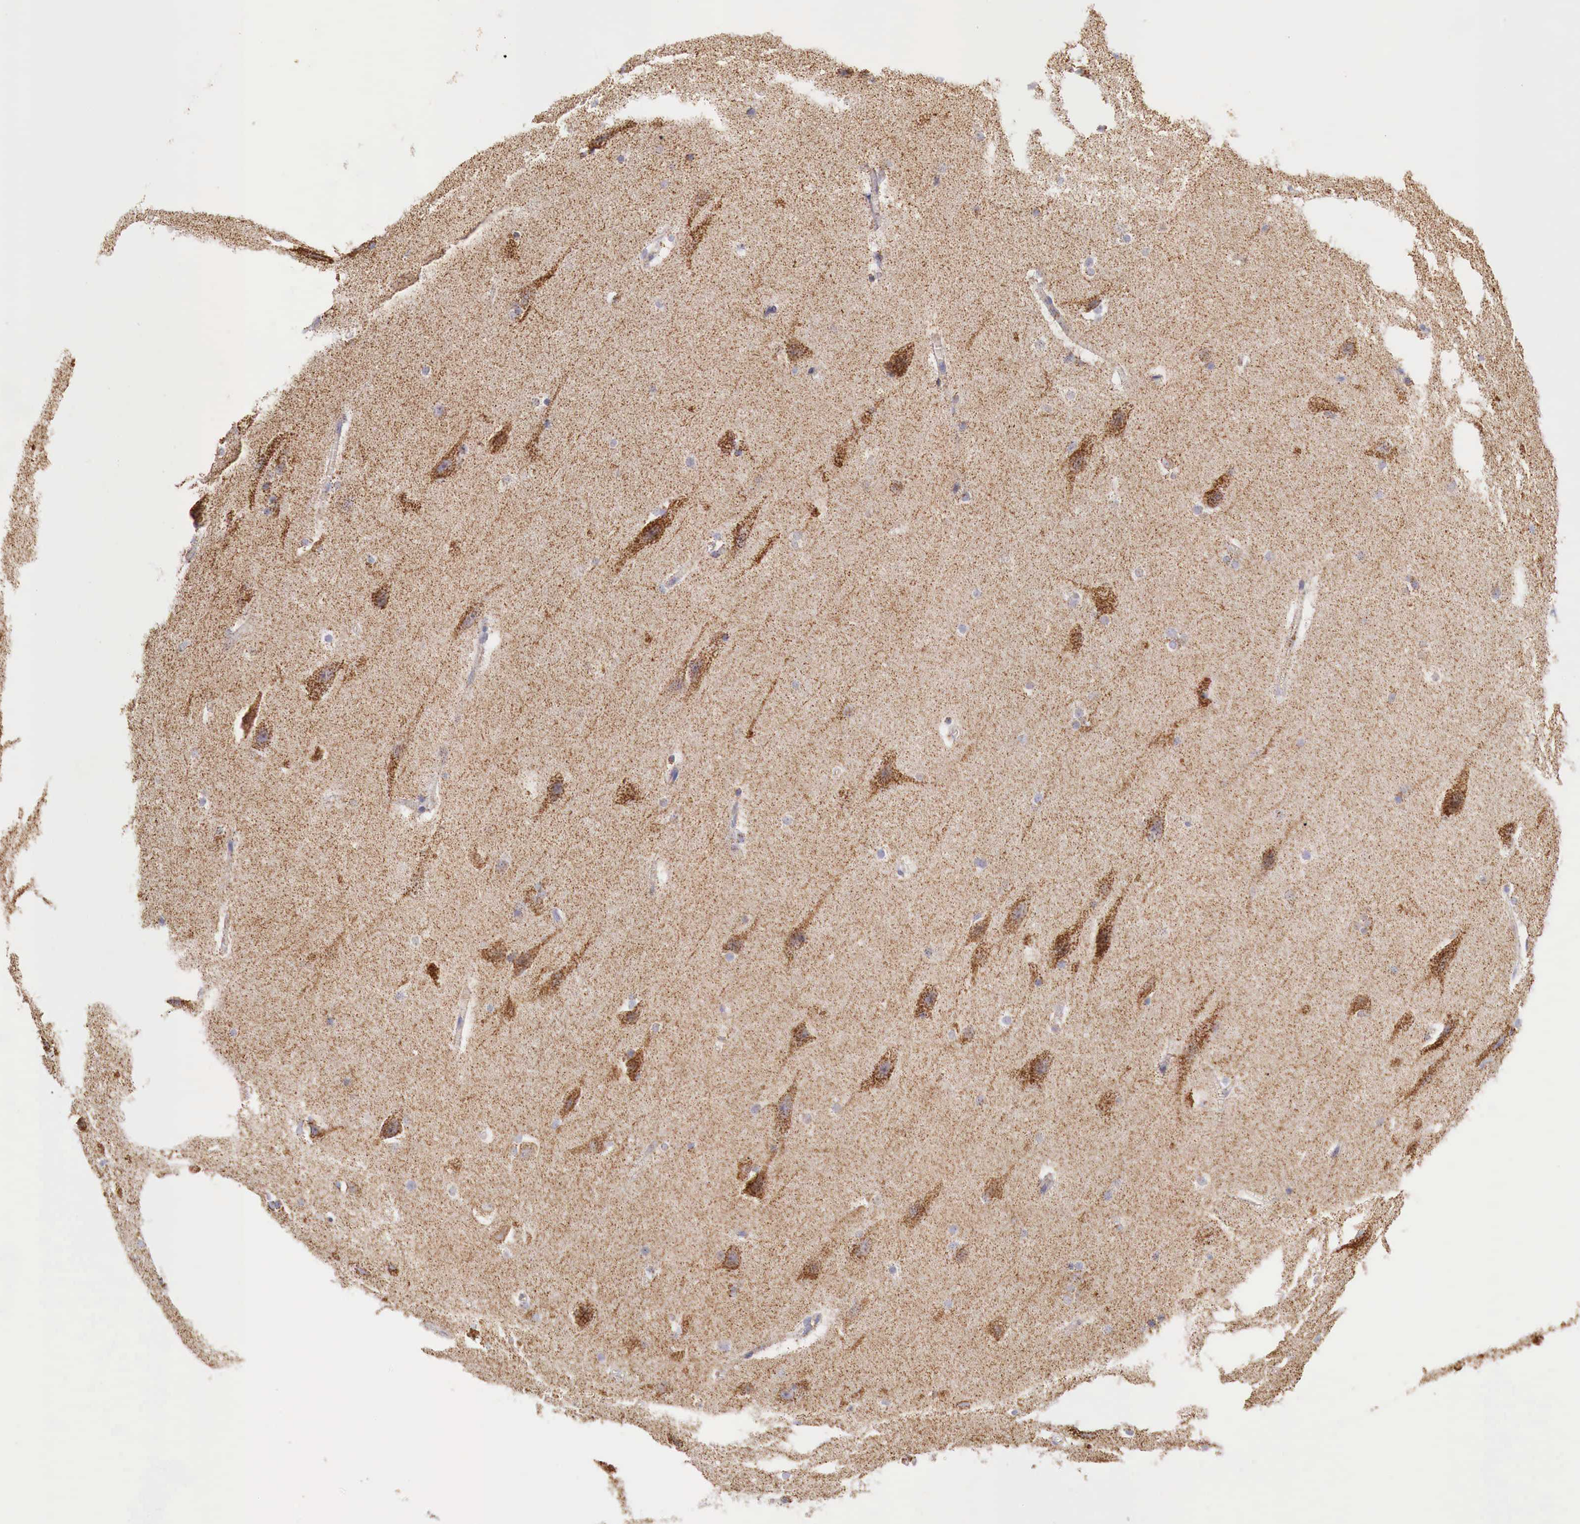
{"staining": {"intensity": "negative", "quantity": "none", "location": "none"}, "tissue": "cerebral cortex", "cell_type": "Endothelial cells", "image_type": "normal", "snomed": [{"axis": "morphology", "description": "Normal tissue, NOS"}, {"axis": "topography", "description": "Cerebral cortex"}, {"axis": "topography", "description": "Hippocampus"}], "caption": "High magnification brightfield microscopy of unremarkable cerebral cortex stained with DAB (brown) and counterstained with hematoxylin (blue): endothelial cells show no significant expression.", "gene": "IDH3G", "patient": {"sex": "female", "age": 19}}